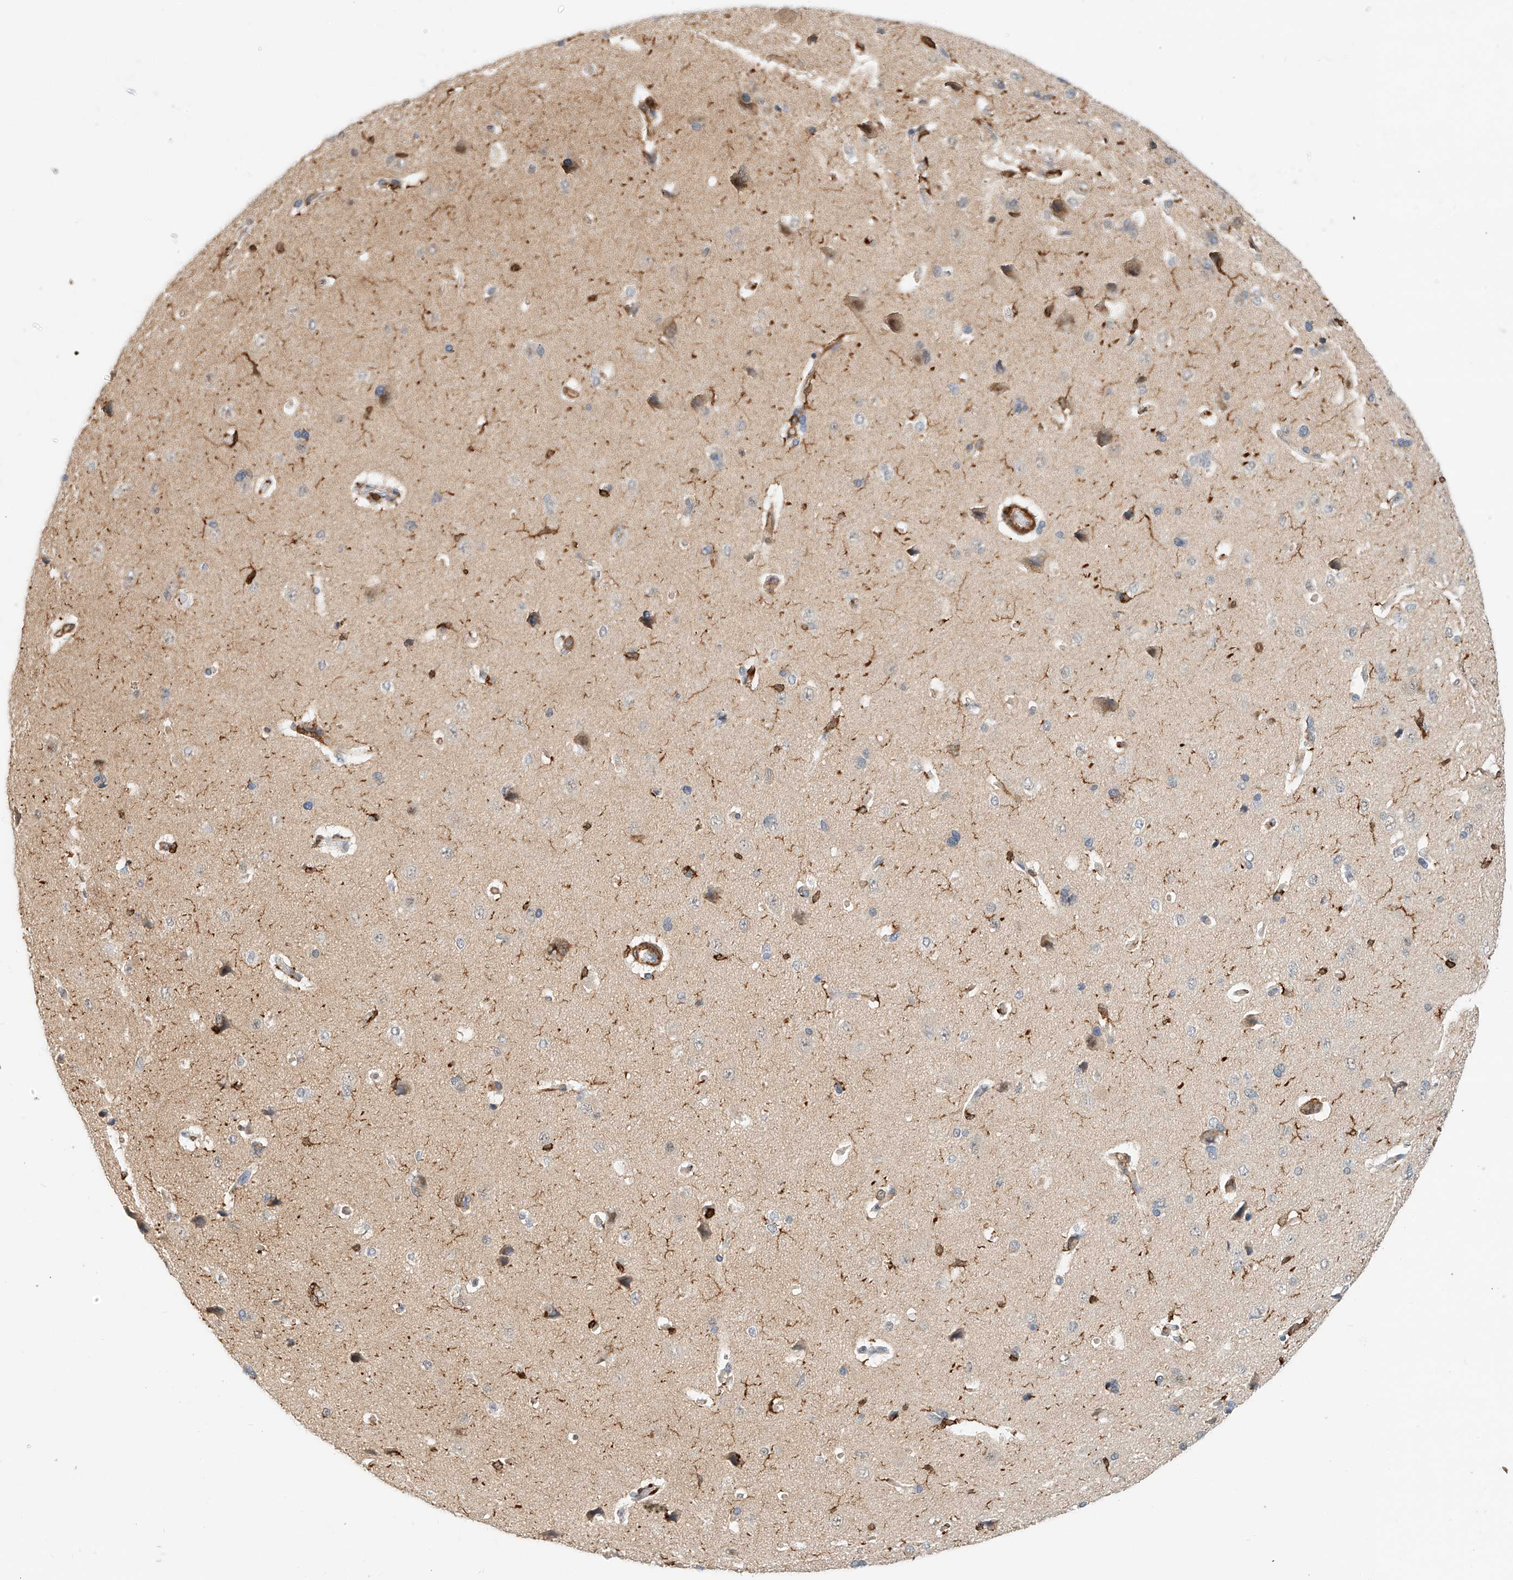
{"staining": {"intensity": "negative", "quantity": "none", "location": "none"}, "tissue": "cerebral cortex", "cell_type": "Endothelial cells", "image_type": "normal", "snomed": [{"axis": "morphology", "description": "Normal tissue, NOS"}, {"axis": "topography", "description": "Cerebral cortex"}], "caption": "Endothelial cells are negative for protein expression in normal human cerebral cortex. (IHC, brightfield microscopy, high magnification).", "gene": "MICAL1", "patient": {"sex": "male", "age": 62}}